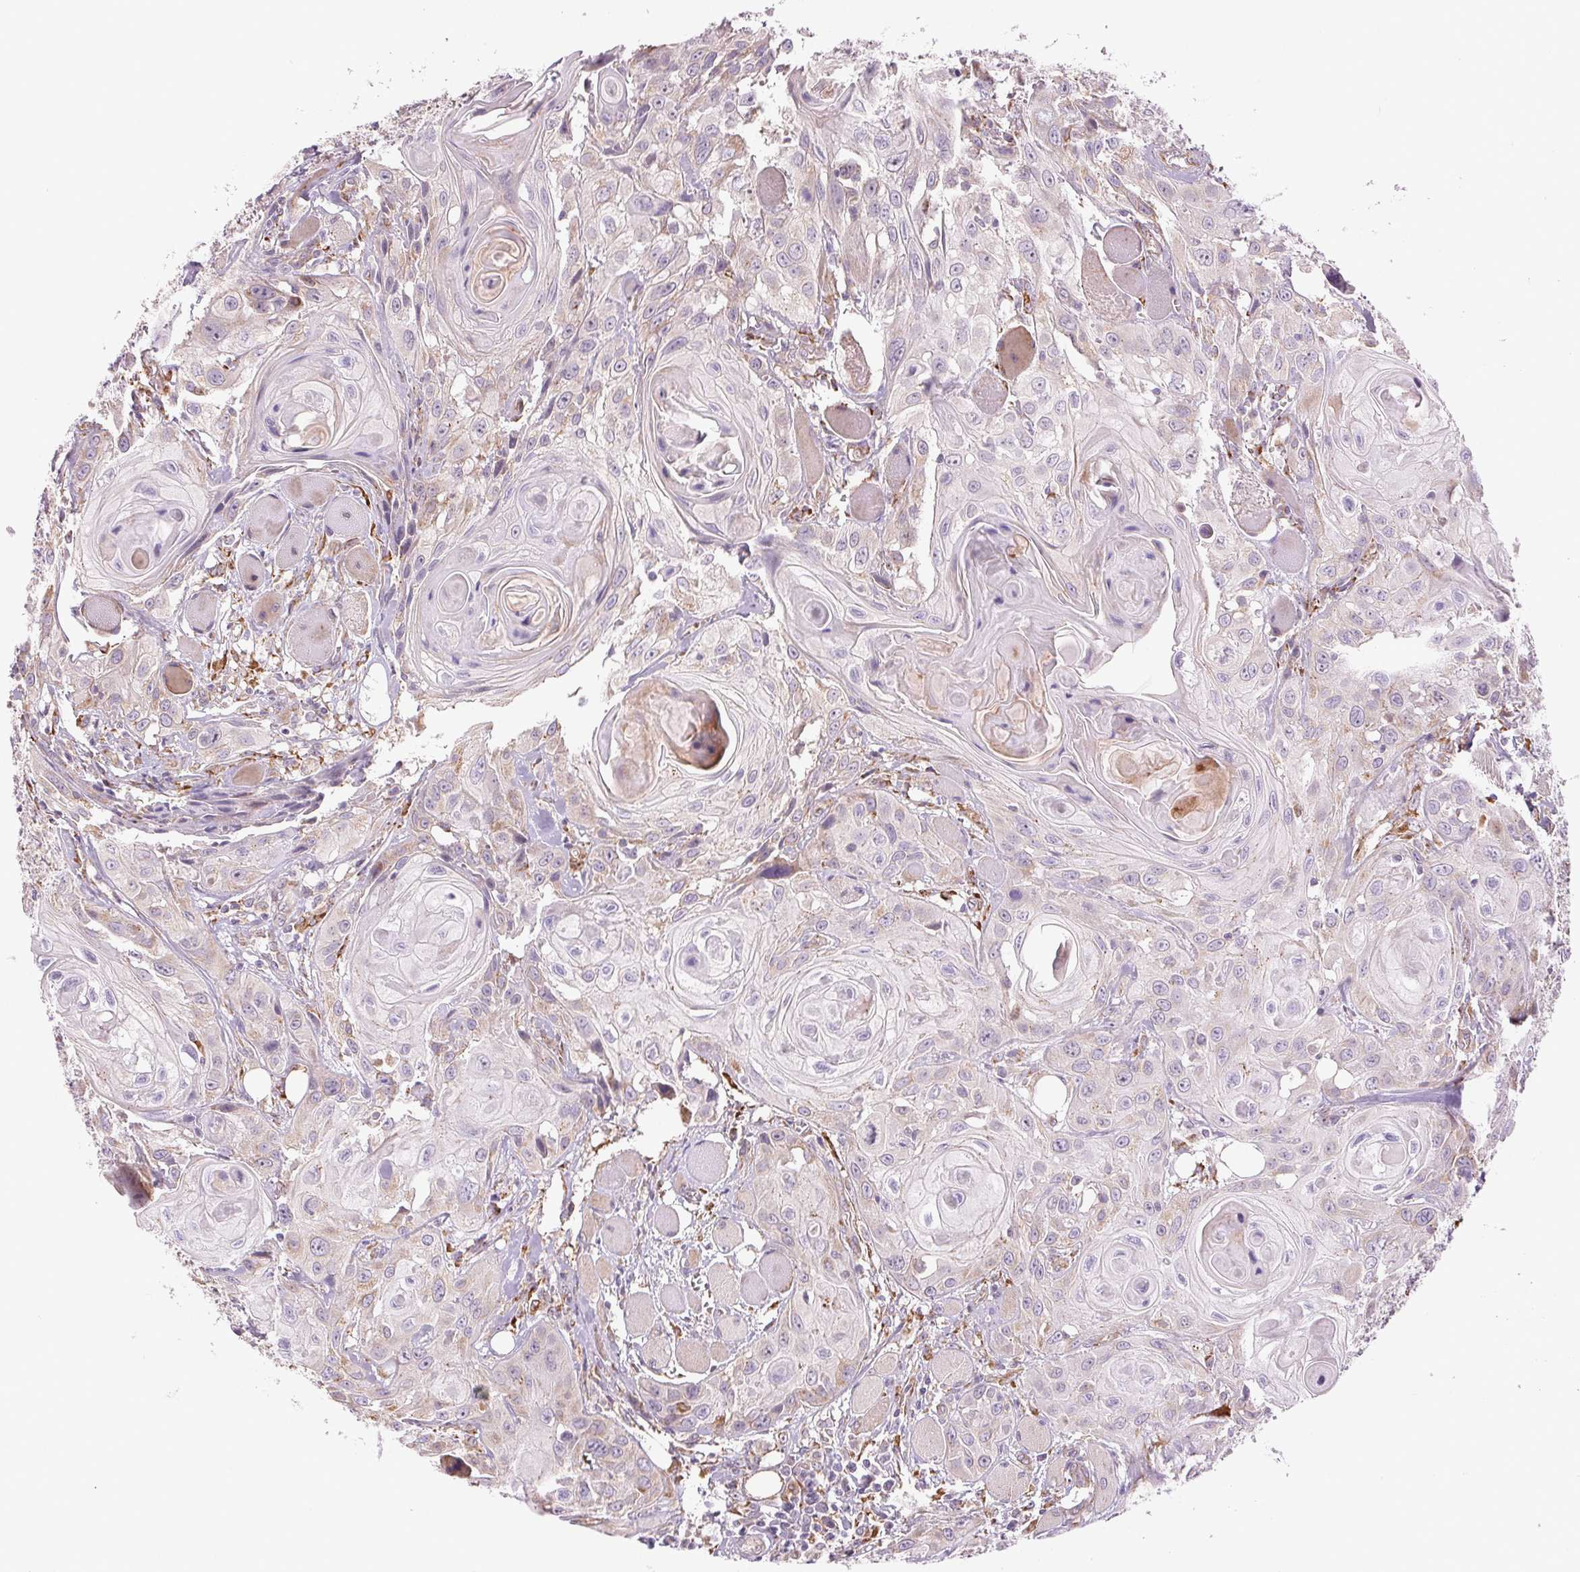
{"staining": {"intensity": "negative", "quantity": "none", "location": "none"}, "tissue": "head and neck cancer", "cell_type": "Tumor cells", "image_type": "cancer", "snomed": [{"axis": "morphology", "description": "Squamous cell carcinoma, NOS"}, {"axis": "topography", "description": "Oral tissue"}, {"axis": "topography", "description": "Head-Neck"}], "caption": "High power microscopy micrograph of an immunohistochemistry micrograph of head and neck cancer (squamous cell carcinoma), revealing no significant positivity in tumor cells.", "gene": "METTL17", "patient": {"sex": "male", "age": 58}}